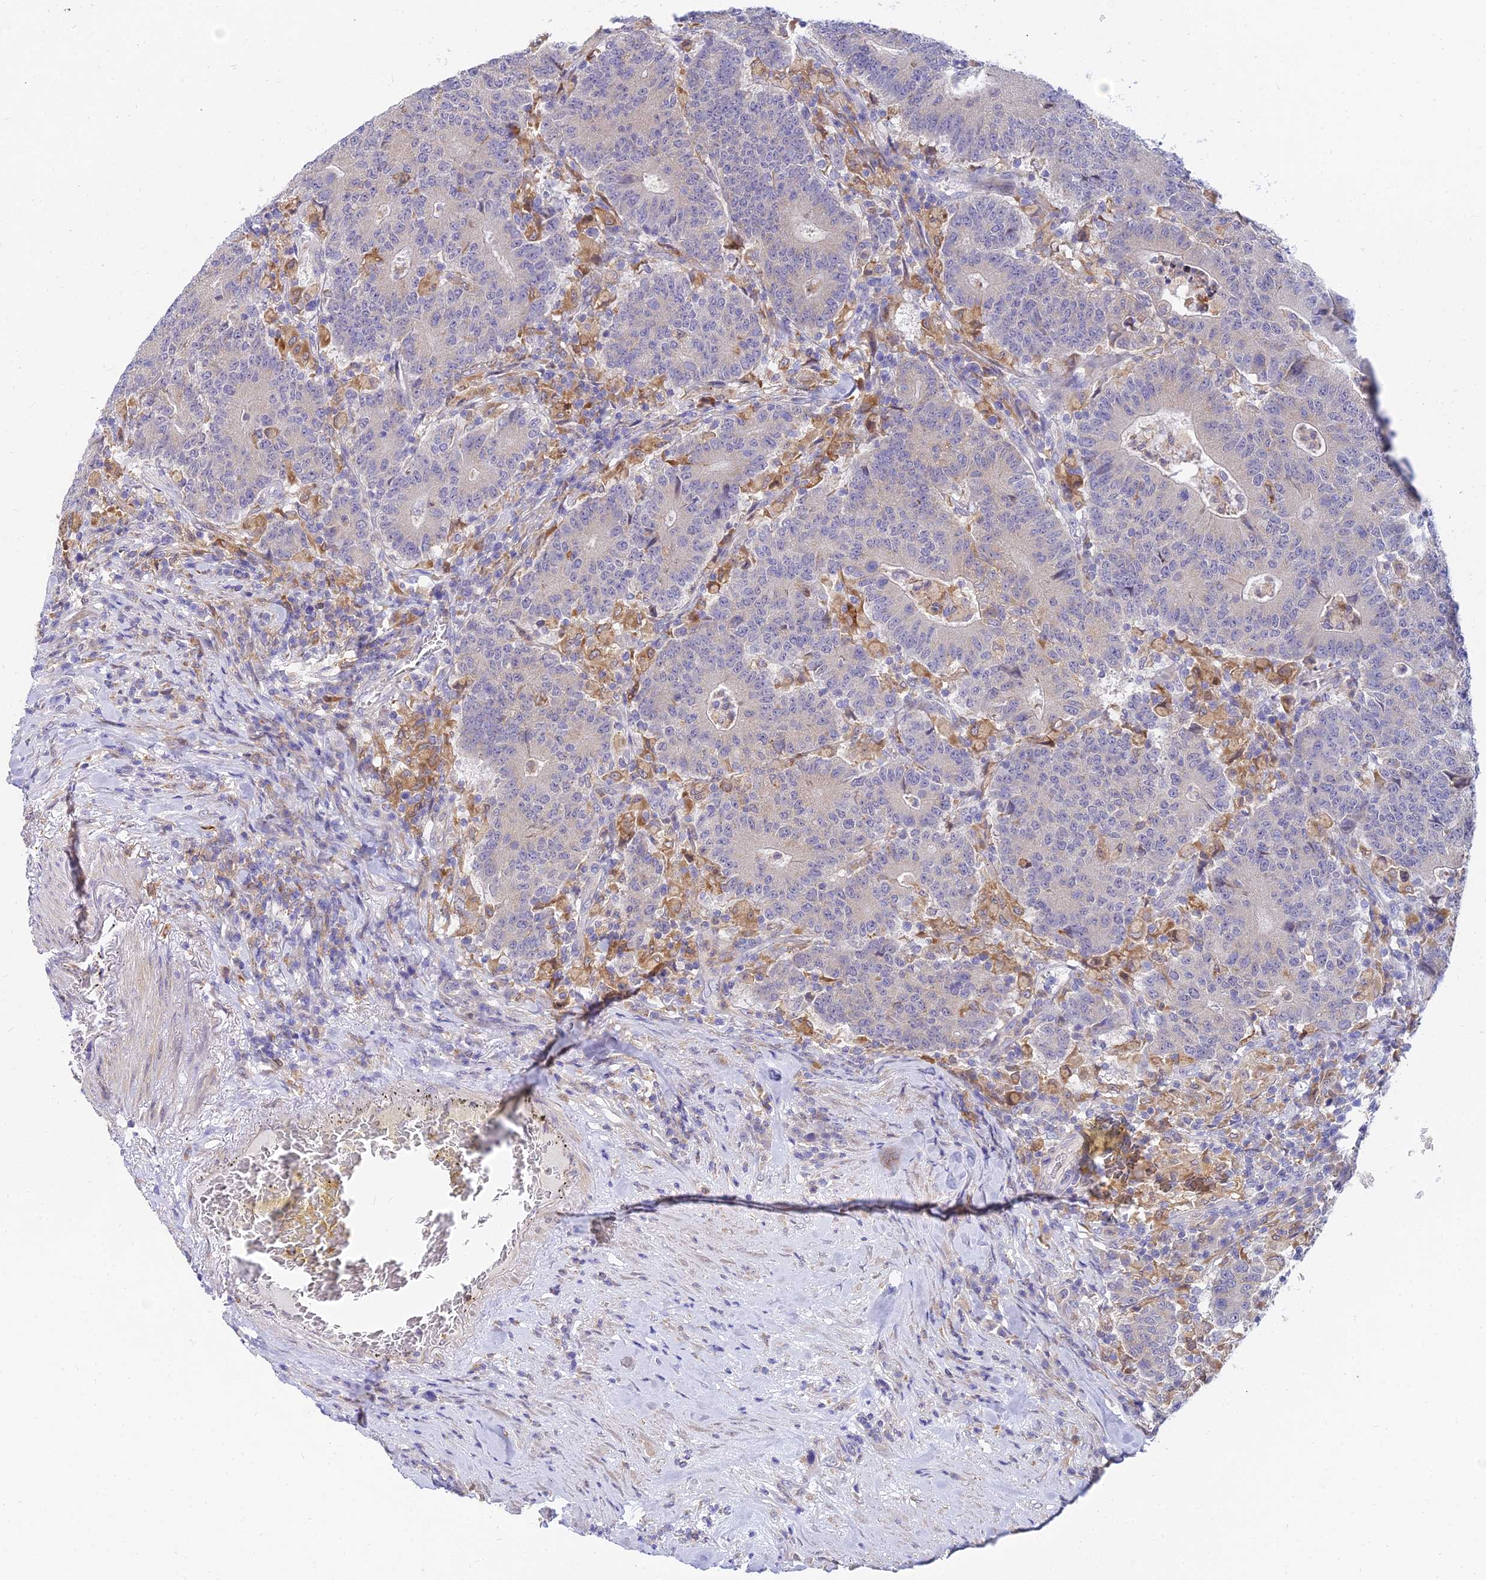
{"staining": {"intensity": "negative", "quantity": "none", "location": "none"}, "tissue": "colorectal cancer", "cell_type": "Tumor cells", "image_type": "cancer", "snomed": [{"axis": "morphology", "description": "Adenocarcinoma, NOS"}, {"axis": "topography", "description": "Colon"}], "caption": "Colorectal cancer (adenocarcinoma) stained for a protein using IHC reveals no positivity tumor cells.", "gene": "ARL8B", "patient": {"sex": "female", "age": 75}}